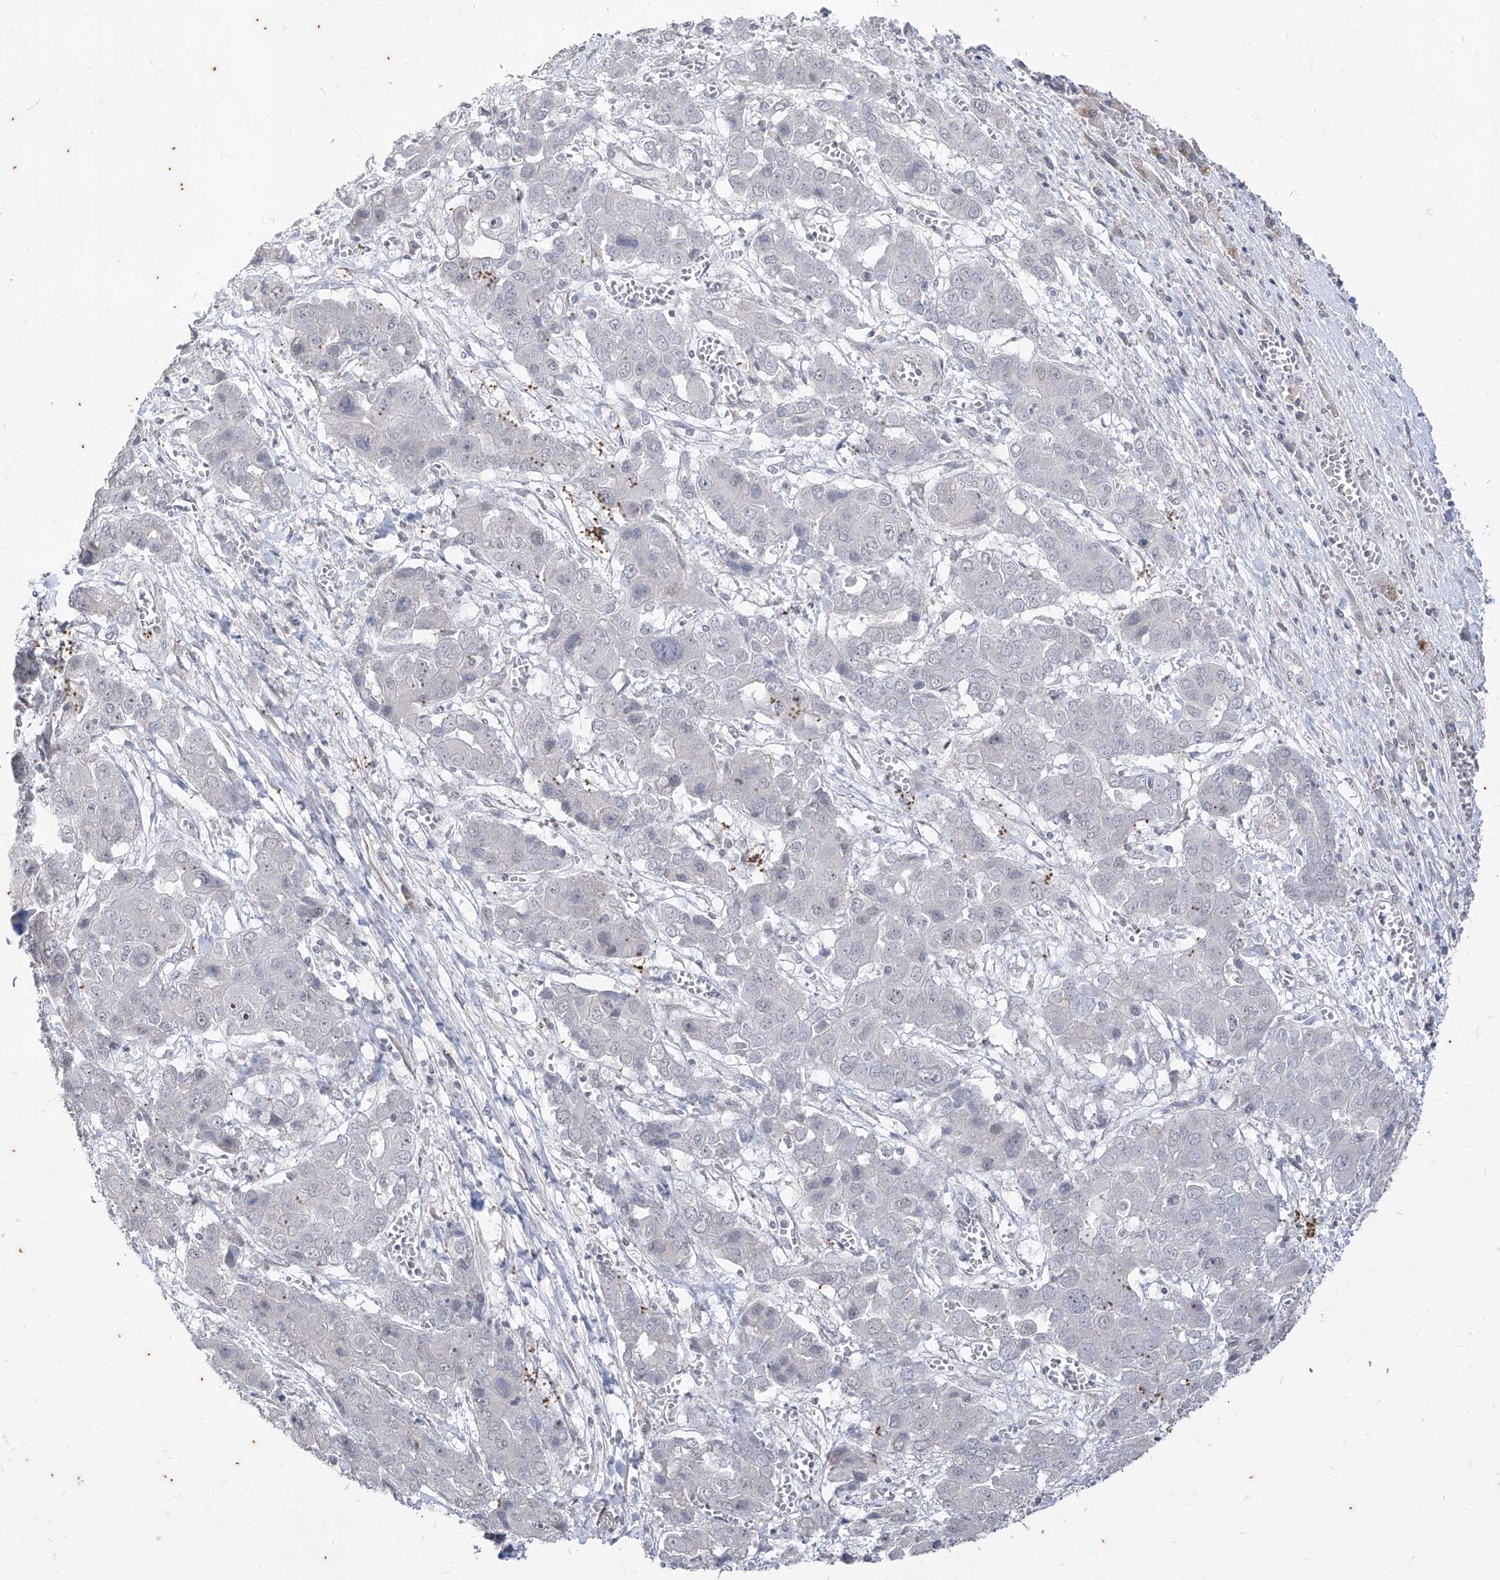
{"staining": {"intensity": "negative", "quantity": "none", "location": "none"}, "tissue": "liver cancer", "cell_type": "Tumor cells", "image_type": "cancer", "snomed": [{"axis": "morphology", "description": "Cholangiocarcinoma"}, {"axis": "topography", "description": "Liver"}], "caption": "Immunohistochemistry histopathology image of liver cancer (cholangiocarcinoma) stained for a protein (brown), which reveals no positivity in tumor cells.", "gene": "PHF20L1", "patient": {"sex": "male", "age": 67}}